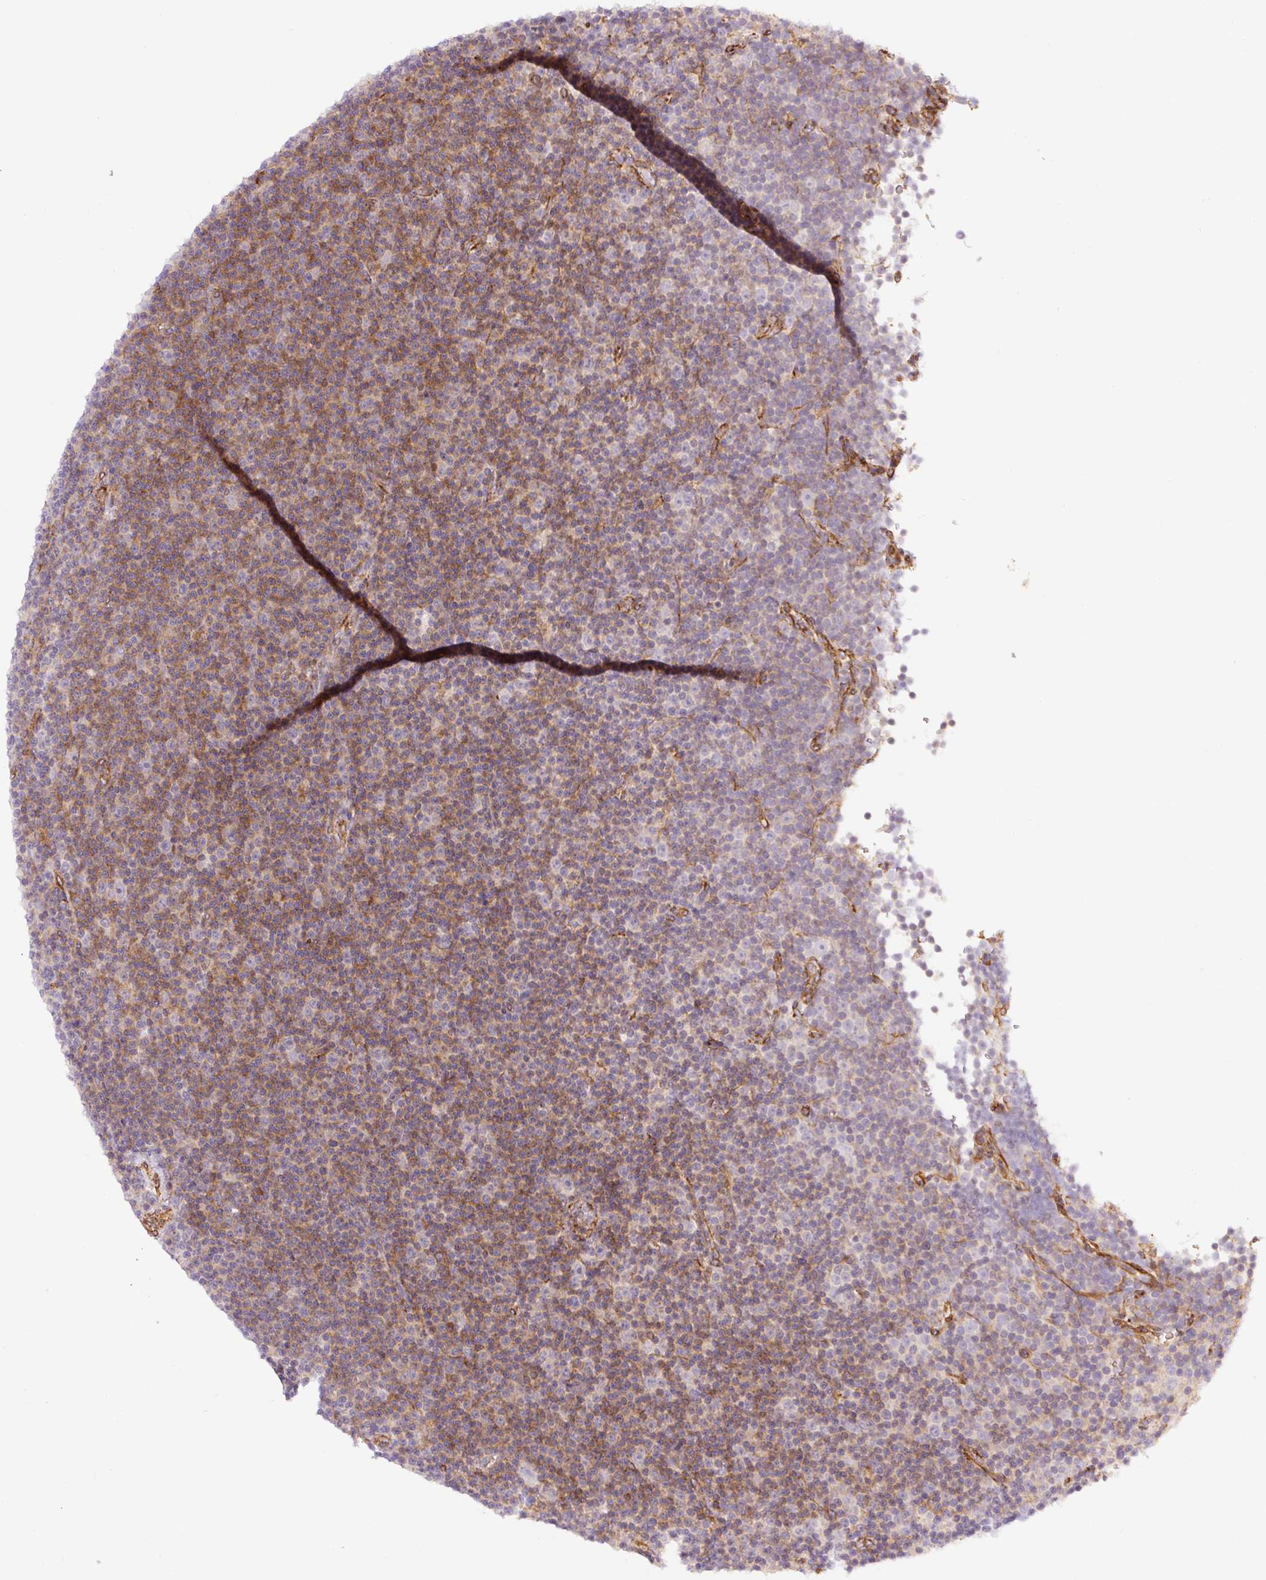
{"staining": {"intensity": "moderate", "quantity": "25%-75%", "location": "cytoplasmic/membranous"}, "tissue": "lymphoma", "cell_type": "Tumor cells", "image_type": "cancer", "snomed": [{"axis": "morphology", "description": "Malignant lymphoma, non-Hodgkin's type, Low grade"}, {"axis": "topography", "description": "Lymph node"}], "caption": "Moderate cytoplasmic/membranous protein positivity is appreciated in approximately 25%-75% of tumor cells in malignant lymphoma, non-Hodgkin's type (low-grade).", "gene": "MYL12A", "patient": {"sex": "female", "age": 67}}